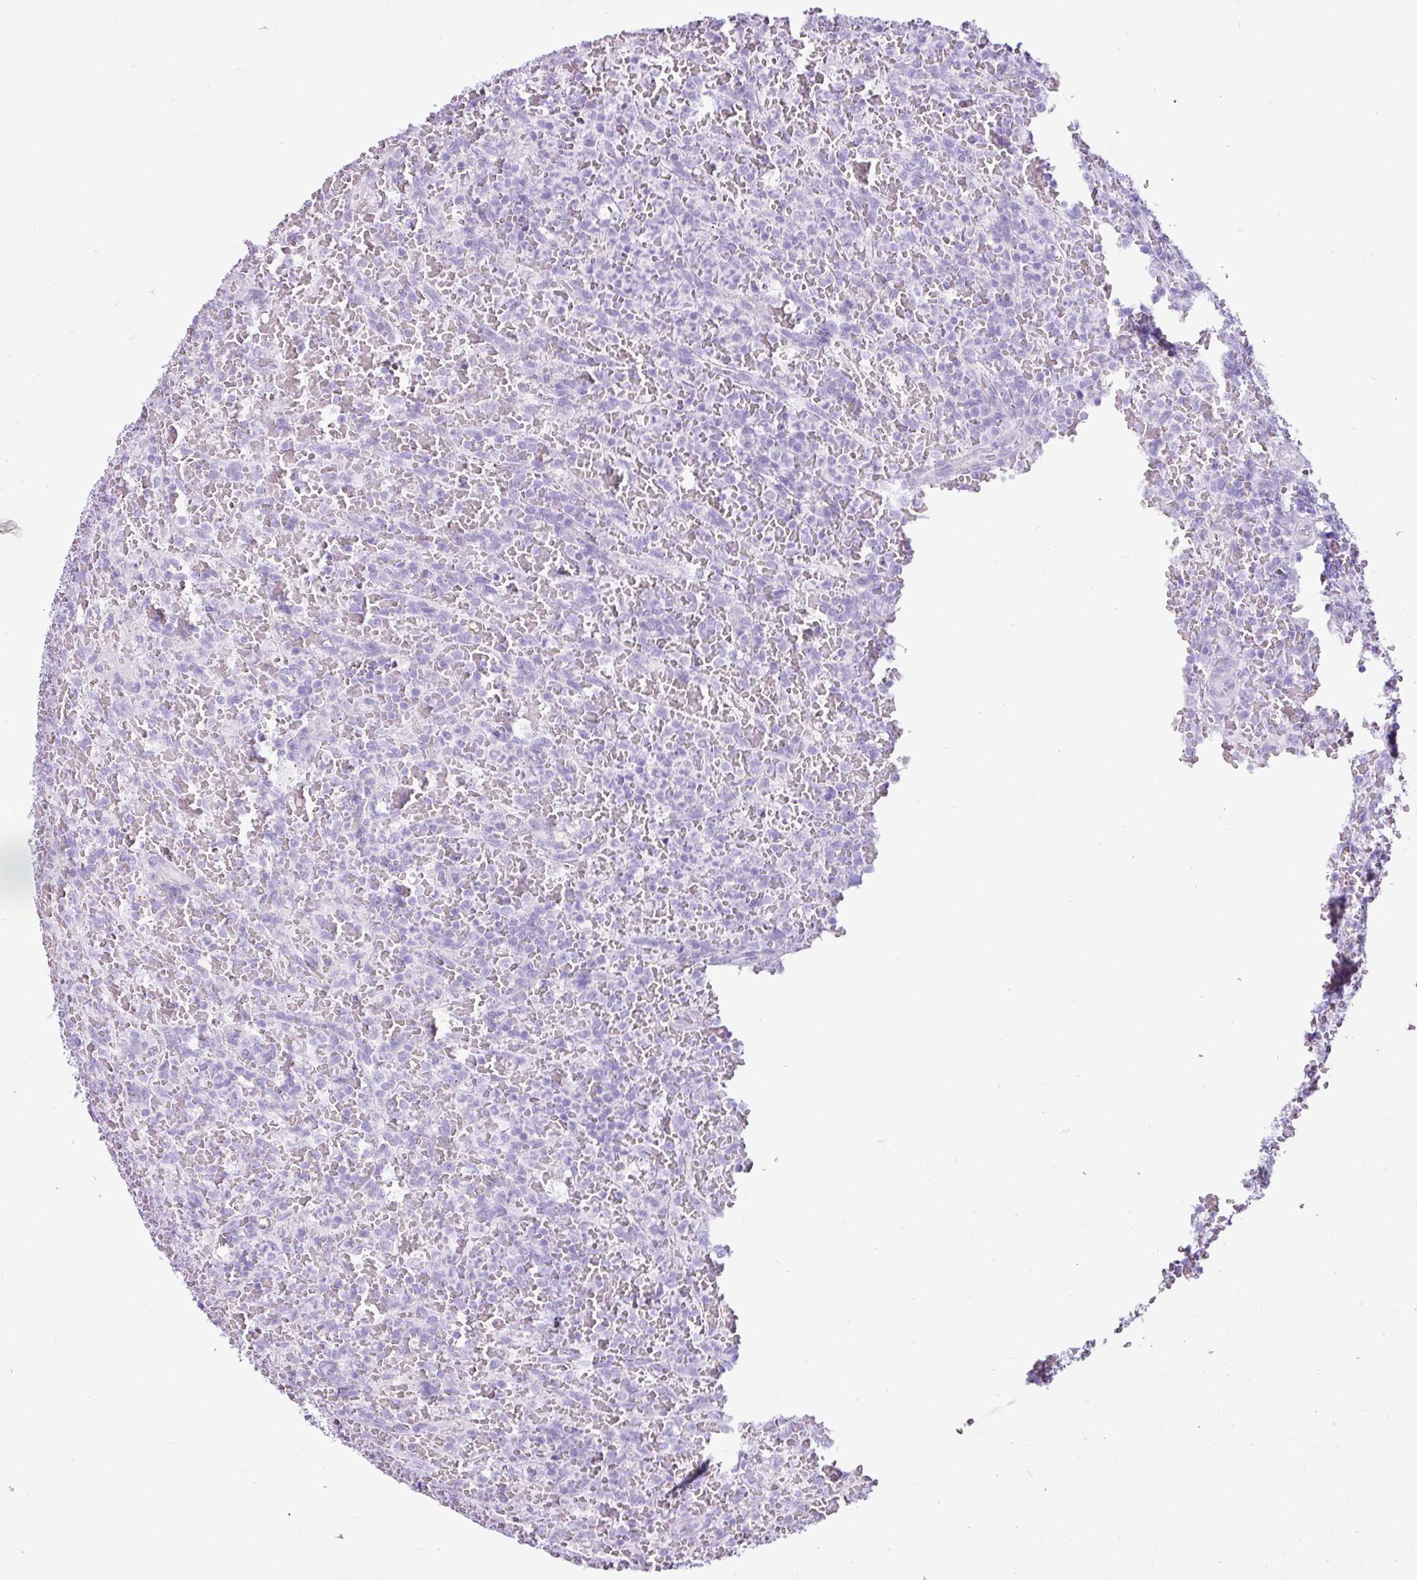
{"staining": {"intensity": "negative", "quantity": "none", "location": "none"}, "tissue": "lymphoma", "cell_type": "Tumor cells", "image_type": "cancer", "snomed": [{"axis": "morphology", "description": "Malignant lymphoma, non-Hodgkin's type, Low grade"}, {"axis": "topography", "description": "Spleen"}], "caption": "IHC image of neoplastic tissue: human malignant lymphoma, non-Hodgkin's type (low-grade) stained with DAB reveals no significant protein expression in tumor cells.", "gene": "LILRB4", "patient": {"sex": "female", "age": 64}}